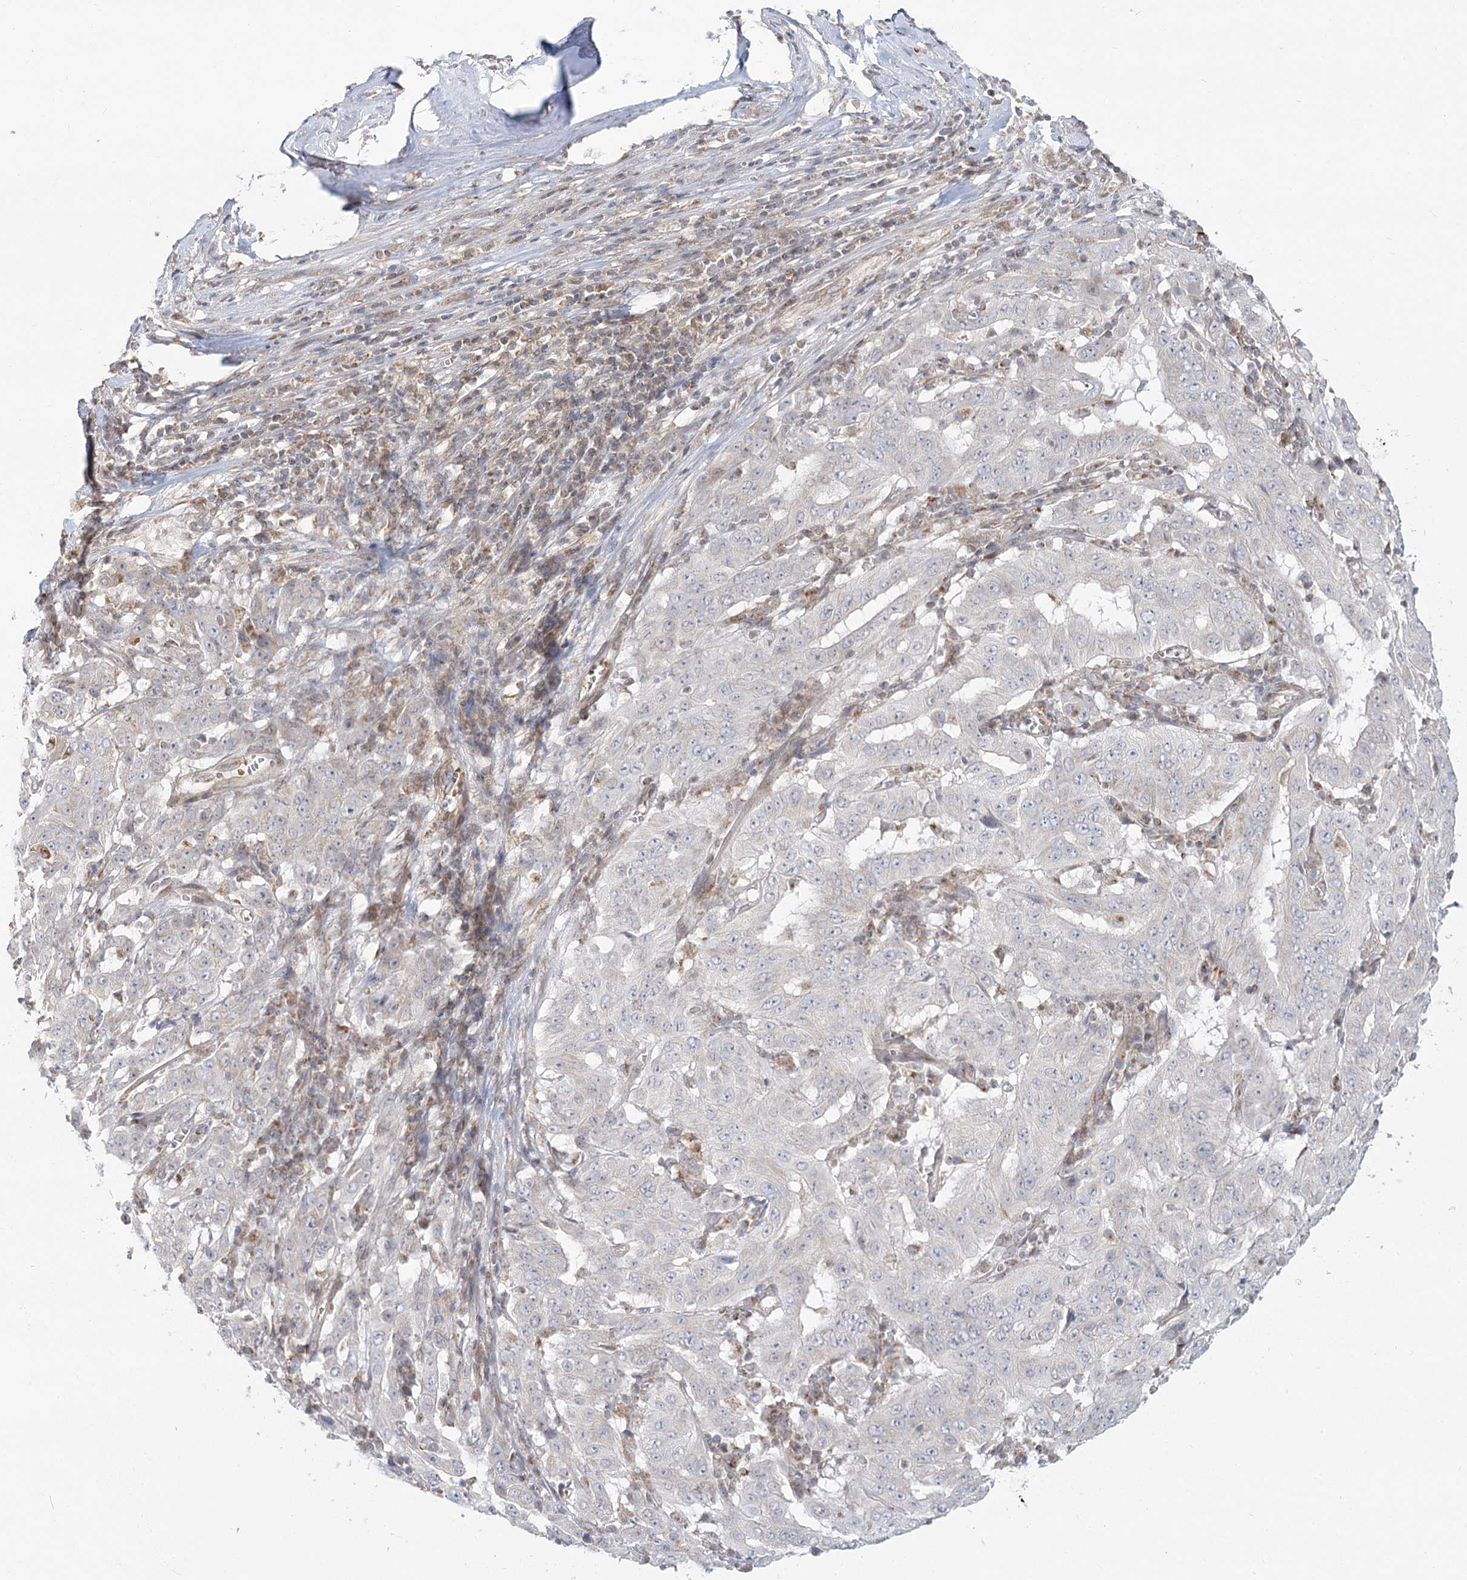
{"staining": {"intensity": "negative", "quantity": "none", "location": "none"}, "tissue": "pancreatic cancer", "cell_type": "Tumor cells", "image_type": "cancer", "snomed": [{"axis": "morphology", "description": "Adenocarcinoma, NOS"}, {"axis": "topography", "description": "Pancreas"}], "caption": "There is no significant staining in tumor cells of adenocarcinoma (pancreatic).", "gene": "MTMR3", "patient": {"sex": "male", "age": 63}}